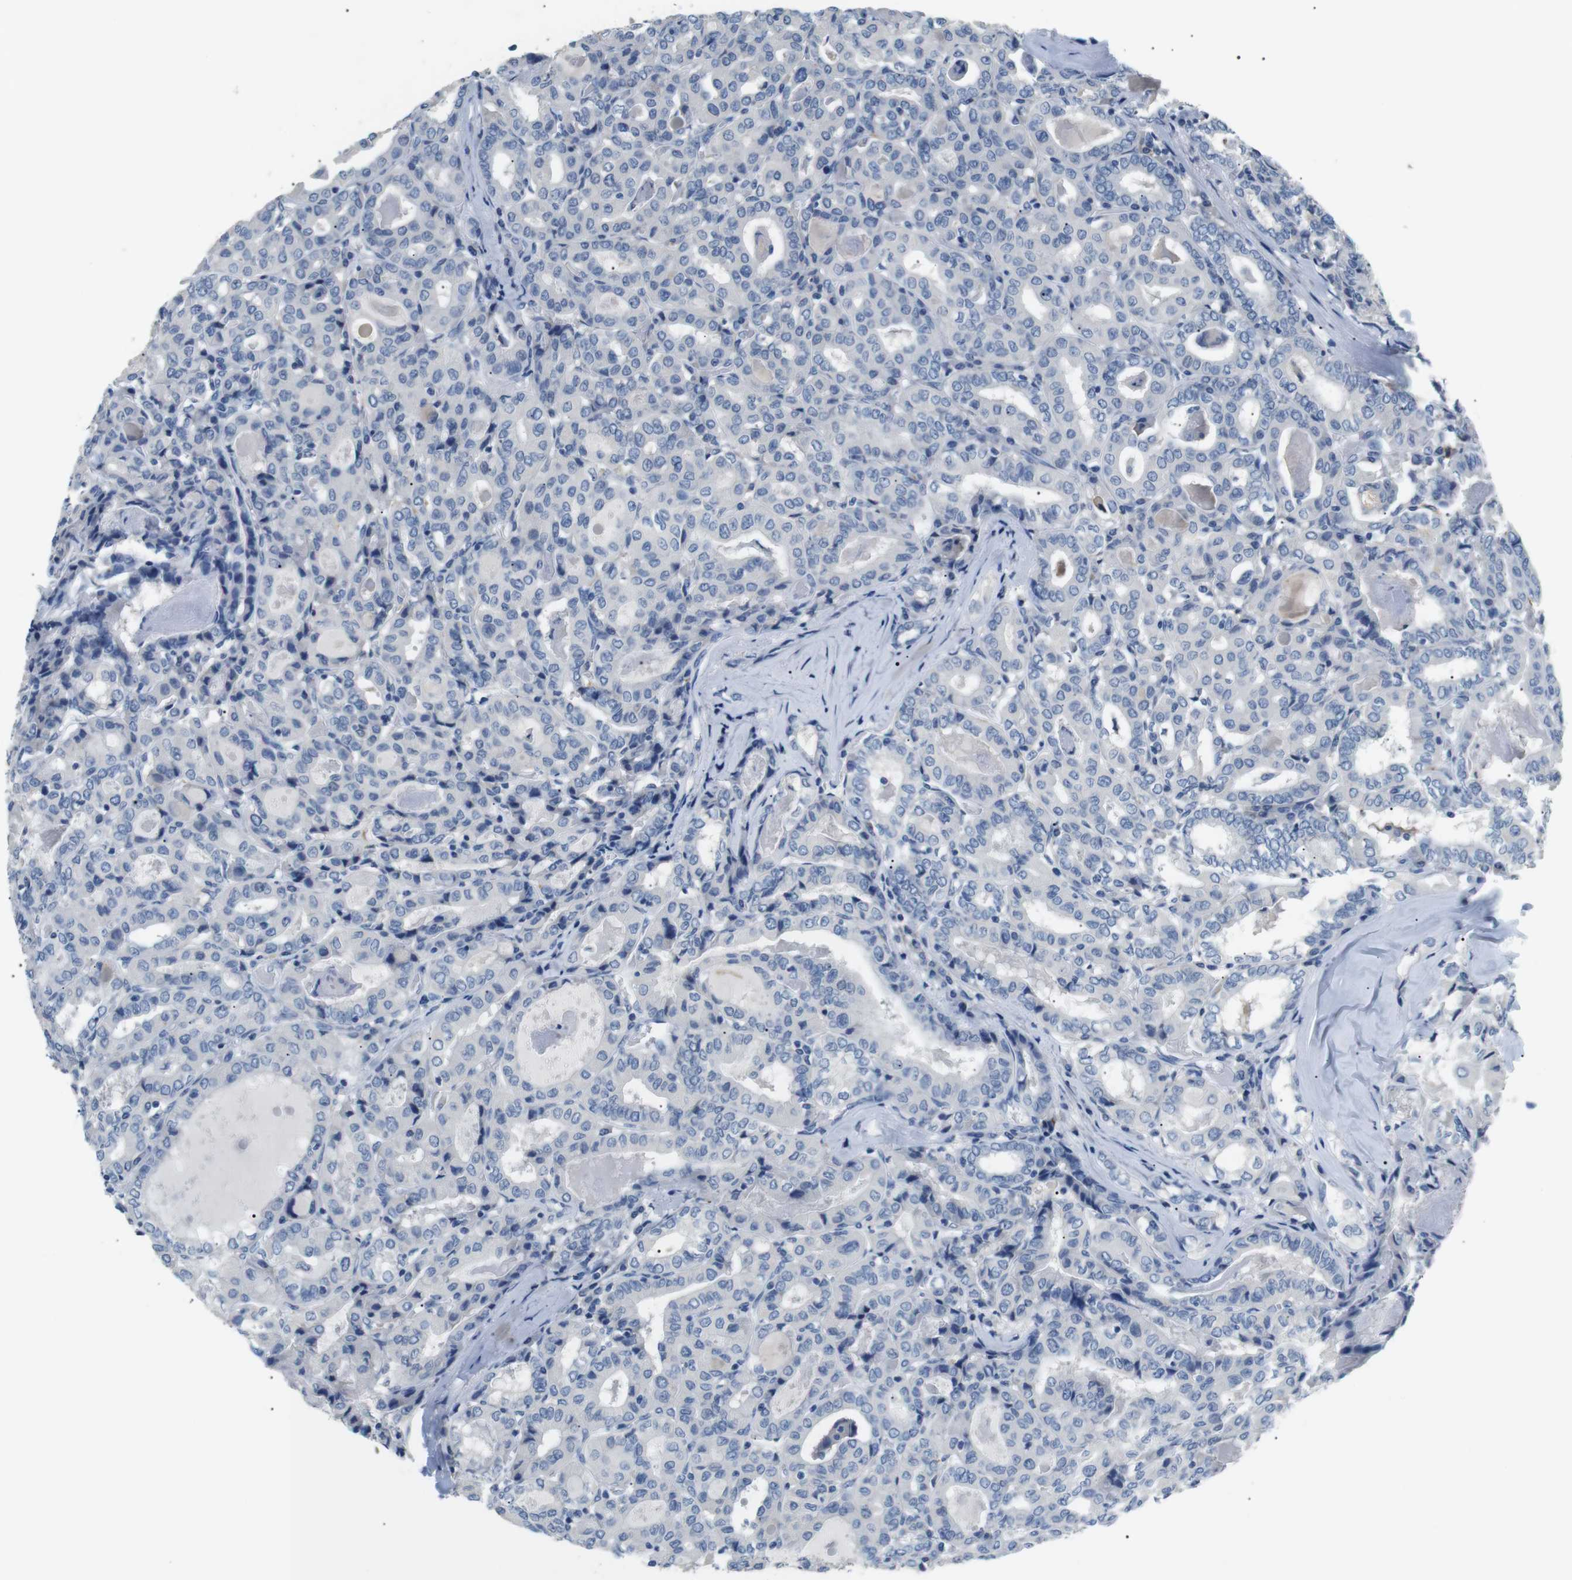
{"staining": {"intensity": "negative", "quantity": "none", "location": "none"}, "tissue": "thyroid cancer", "cell_type": "Tumor cells", "image_type": "cancer", "snomed": [{"axis": "morphology", "description": "Papillary adenocarcinoma, NOS"}, {"axis": "topography", "description": "Thyroid gland"}], "caption": "Thyroid papillary adenocarcinoma was stained to show a protein in brown. There is no significant staining in tumor cells.", "gene": "FCGRT", "patient": {"sex": "female", "age": 42}}